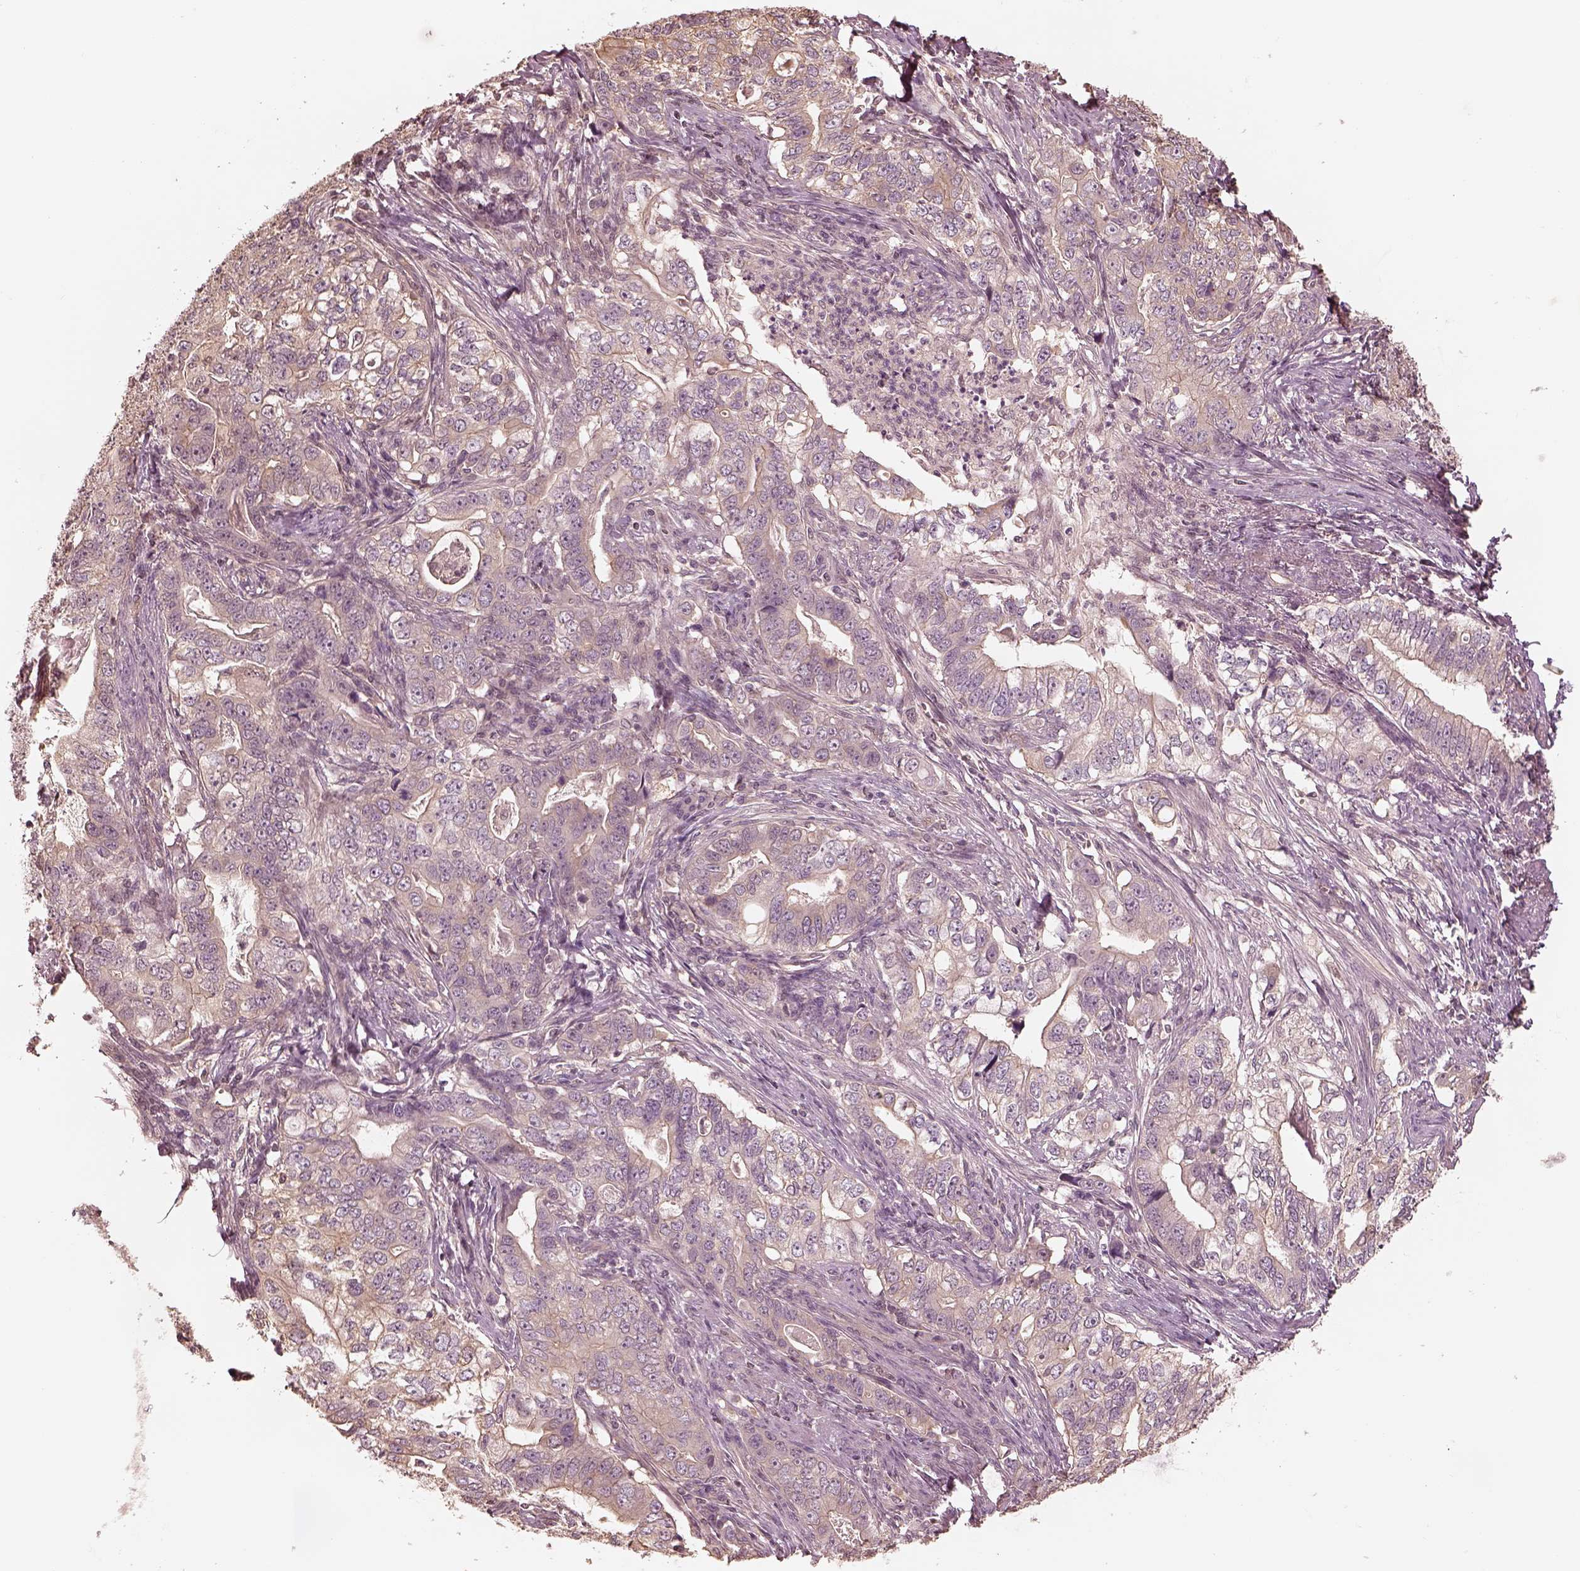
{"staining": {"intensity": "negative", "quantity": "none", "location": "none"}, "tissue": "stomach cancer", "cell_type": "Tumor cells", "image_type": "cancer", "snomed": [{"axis": "morphology", "description": "Adenocarcinoma, NOS"}, {"axis": "topography", "description": "Stomach, lower"}], "caption": "There is no significant expression in tumor cells of stomach cancer (adenocarcinoma).", "gene": "KIF5C", "patient": {"sex": "female", "age": 72}}